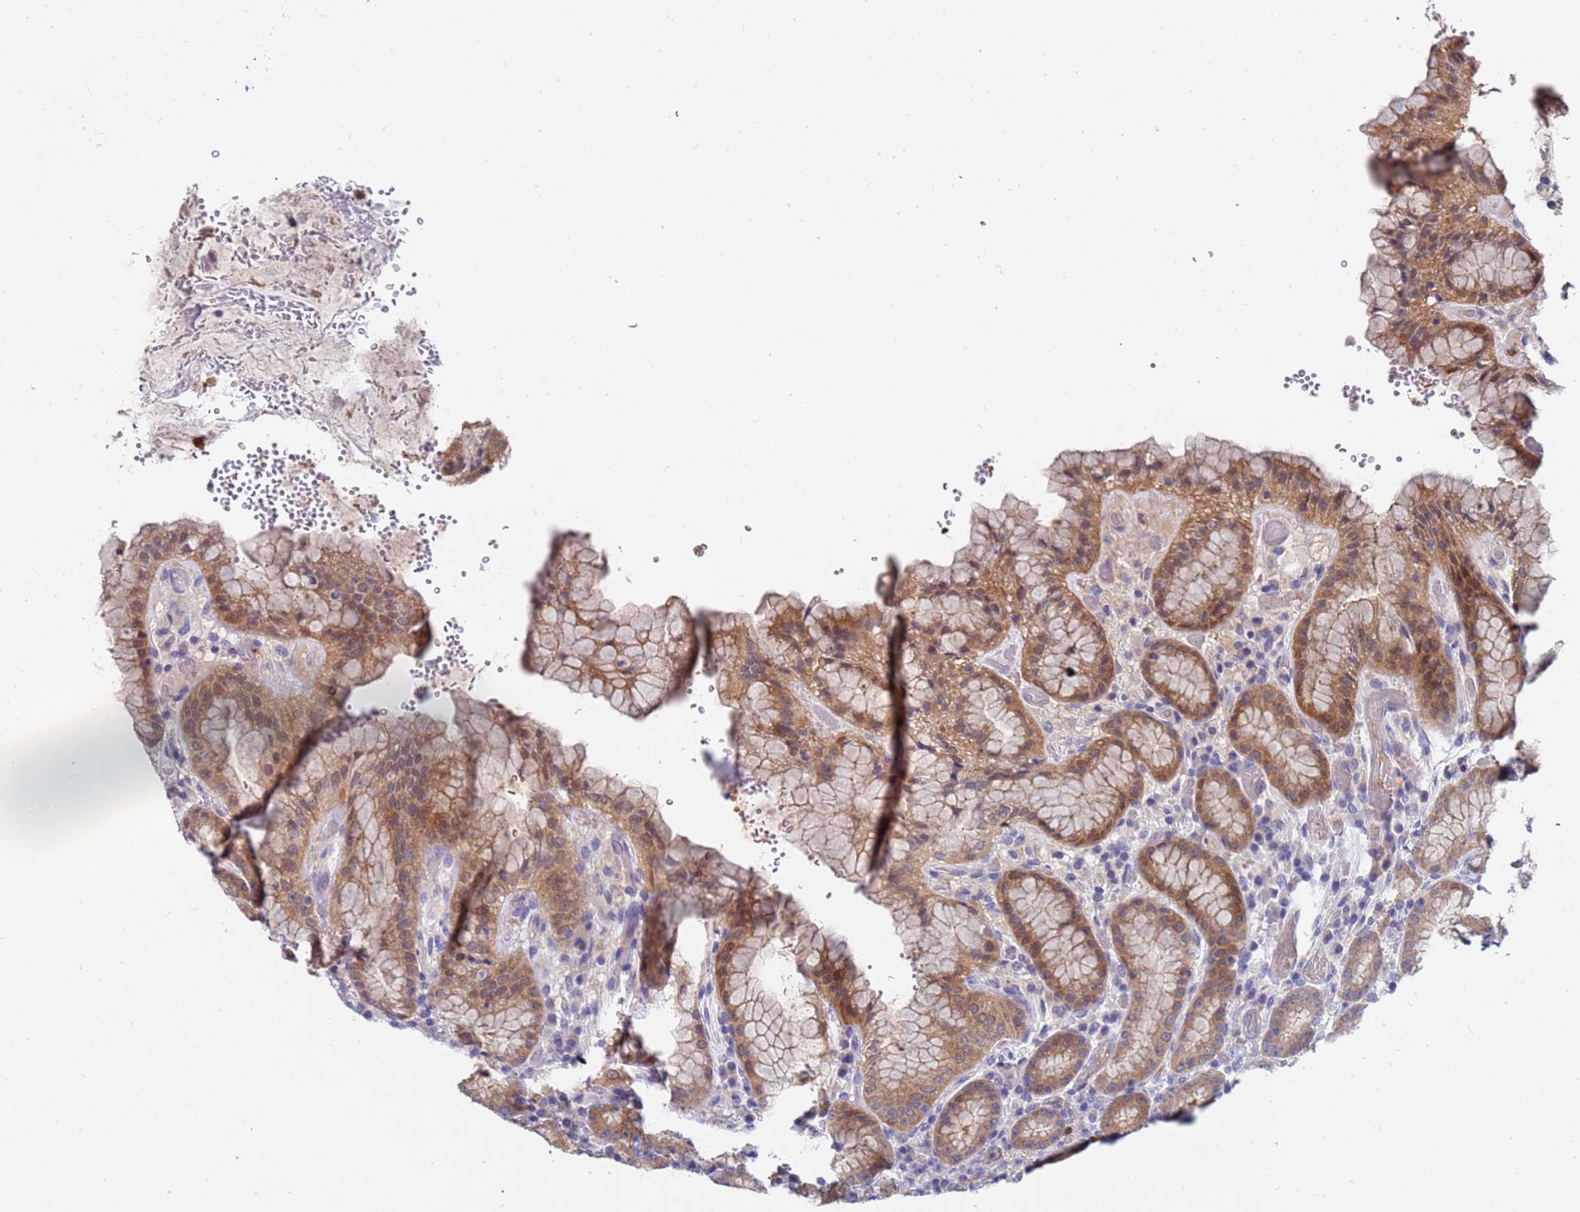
{"staining": {"intensity": "moderate", "quantity": ">75%", "location": "cytoplasmic/membranous"}, "tissue": "stomach", "cell_type": "Glandular cells", "image_type": "normal", "snomed": [{"axis": "morphology", "description": "Normal tissue, NOS"}, {"axis": "topography", "description": "Stomach, upper"}], "caption": "Immunohistochemistry (IHC) image of benign stomach stained for a protein (brown), which displays medium levels of moderate cytoplasmic/membranous staining in approximately >75% of glandular cells.", "gene": "TTLL11", "patient": {"sex": "male", "age": 52}}